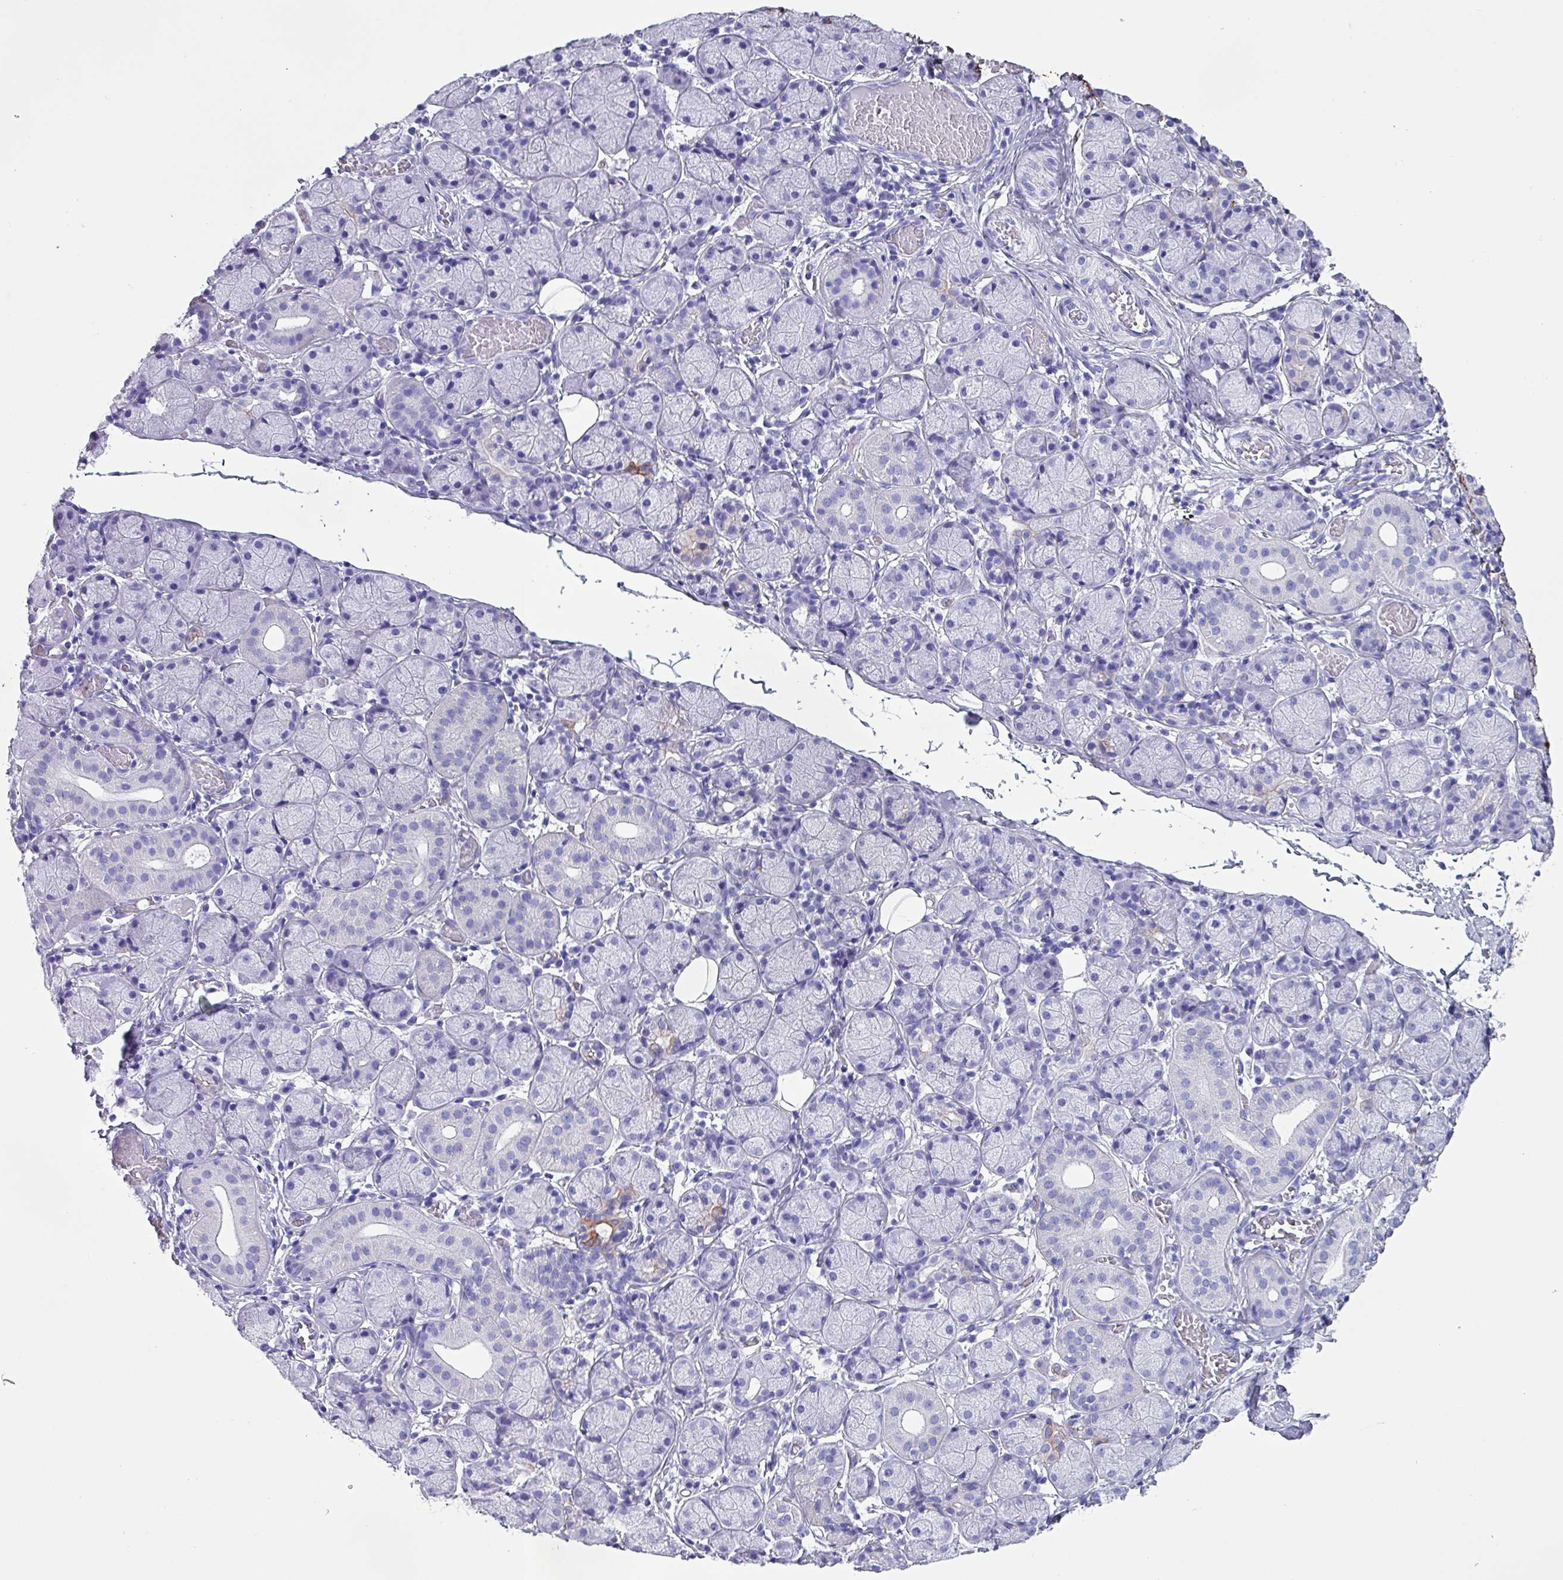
{"staining": {"intensity": "moderate", "quantity": "<25%", "location": "cytoplasmic/membranous"}, "tissue": "salivary gland", "cell_type": "Glandular cells", "image_type": "normal", "snomed": [{"axis": "morphology", "description": "Normal tissue, NOS"}, {"axis": "topography", "description": "Salivary gland"}], "caption": "This photomicrograph reveals immunohistochemistry (IHC) staining of unremarkable salivary gland, with low moderate cytoplasmic/membranous positivity in about <25% of glandular cells.", "gene": "KRT6A", "patient": {"sex": "female", "age": 24}}